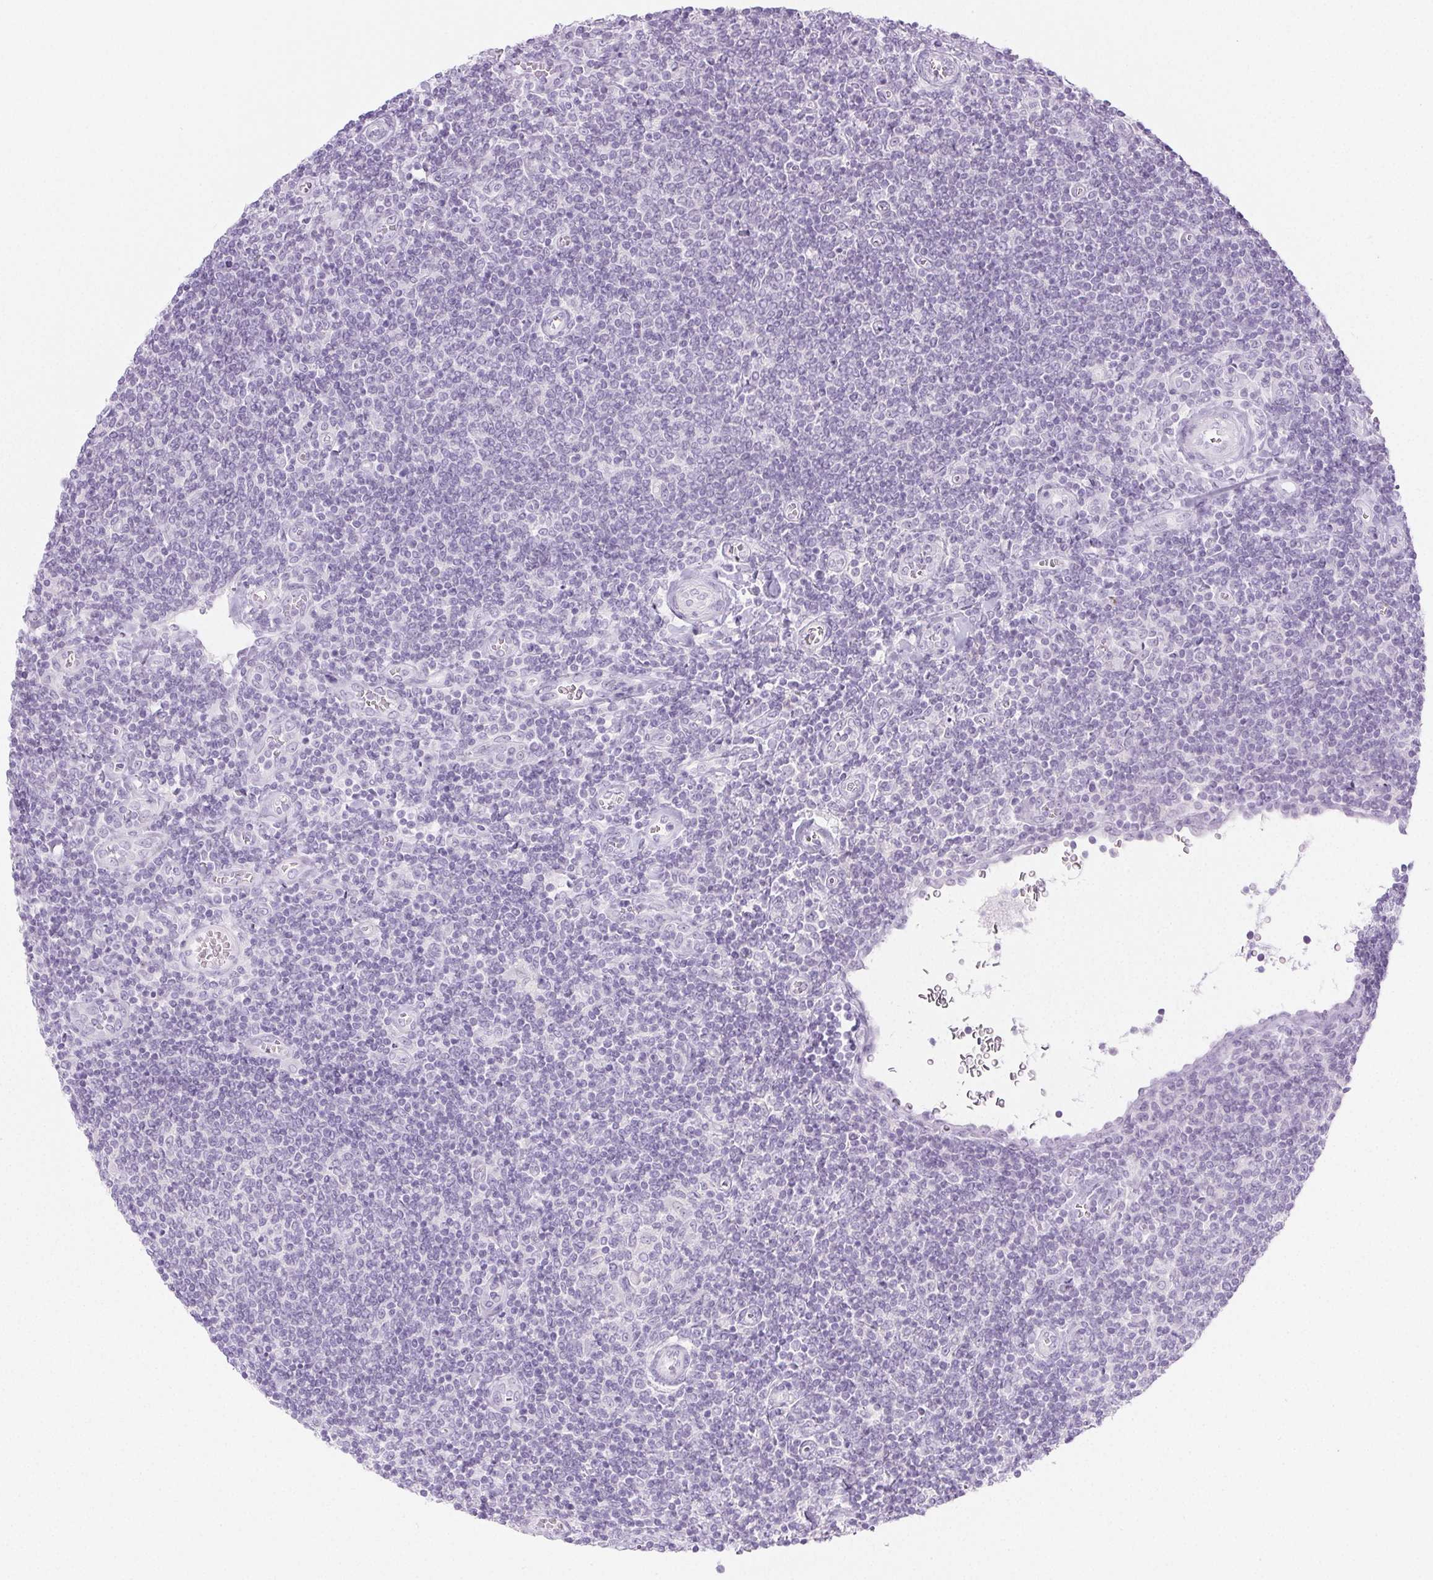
{"staining": {"intensity": "negative", "quantity": "none", "location": "none"}, "tissue": "lymphoma", "cell_type": "Tumor cells", "image_type": "cancer", "snomed": [{"axis": "morphology", "description": "Malignant lymphoma, non-Hodgkin's type, Low grade"}, {"axis": "topography", "description": "Lymph node"}], "caption": "An immunohistochemistry (IHC) image of lymphoma is shown. There is no staining in tumor cells of lymphoma. (Brightfield microscopy of DAB immunohistochemistry at high magnification).", "gene": "PI3", "patient": {"sex": "male", "age": 52}}